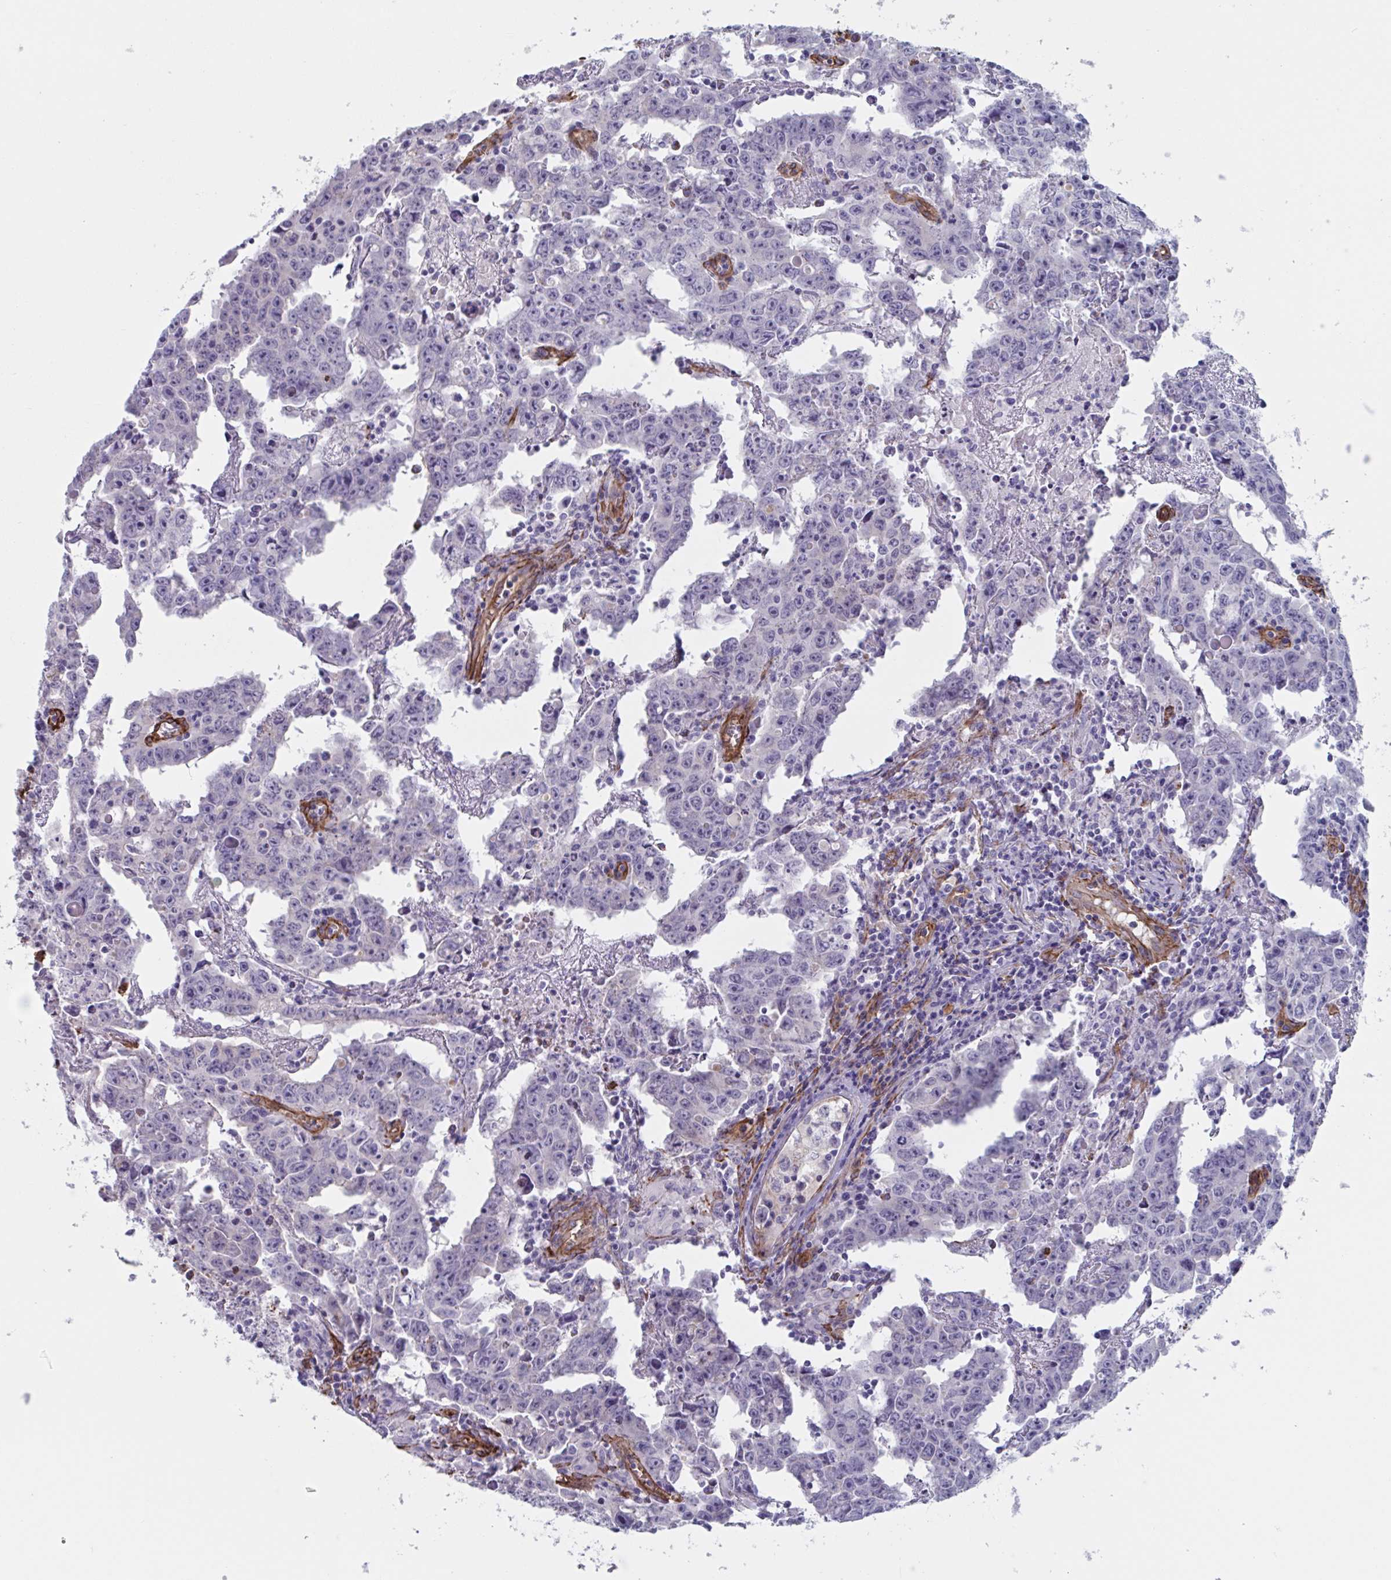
{"staining": {"intensity": "negative", "quantity": "none", "location": "none"}, "tissue": "testis cancer", "cell_type": "Tumor cells", "image_type": "cancer", "snomed": [{"axis": "morphology", "description": "Carcinoma, Embryonal, NOS"}, {"axis": "topography", "description": "Testis"}], "caption": "A high-resolution micrograph shows IHC staining of testis embryonal carcinoma, which demonstrates no significant staining in tumor cells.", "gene": "CITED4", "patient": {"sex": "male", "age": 22}}